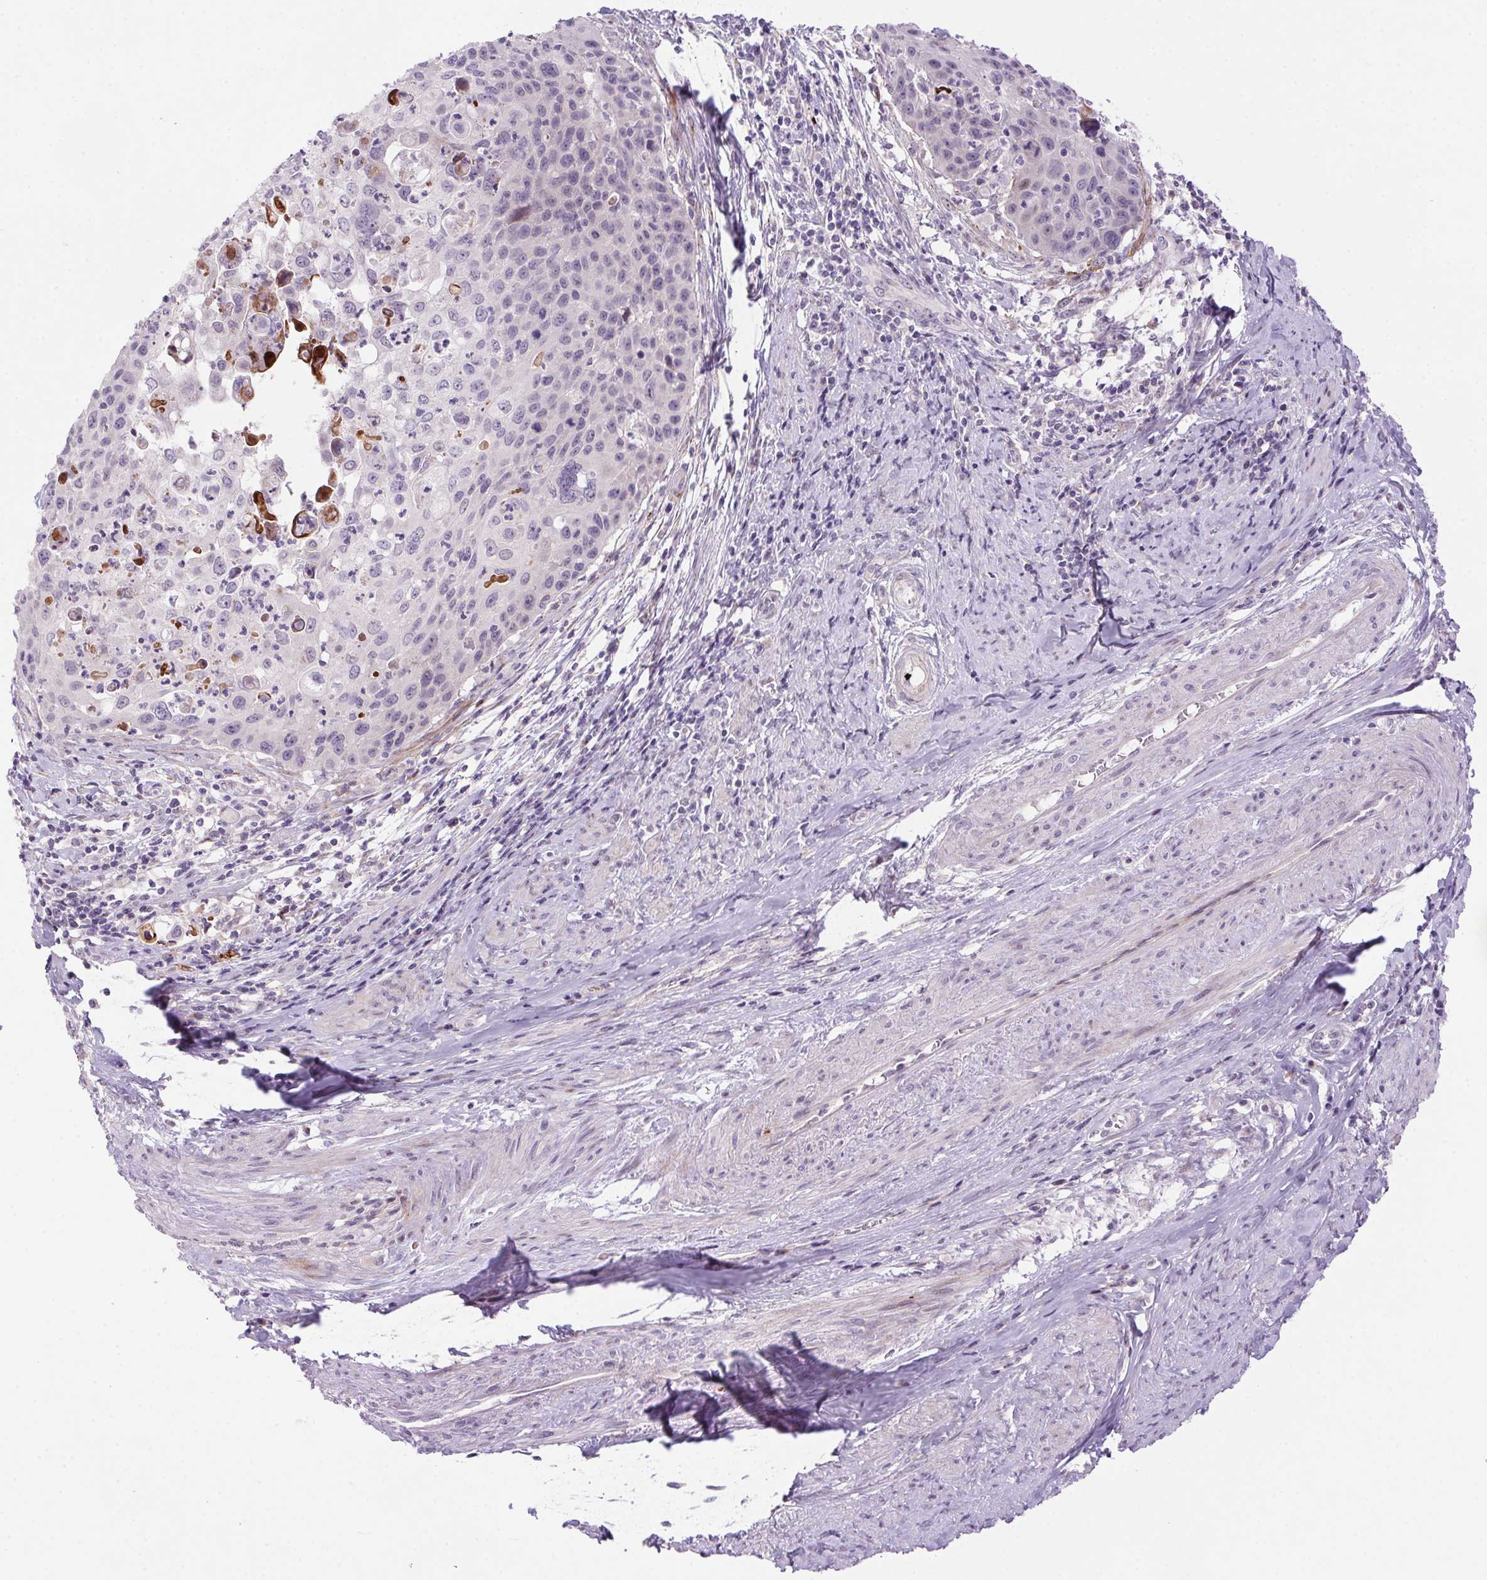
{"staining": {"intensity": "negative", "quantity": "none", "location": "none"}, "tissue": "cervical cancer", "cell_type": "Tumor cells", "image_type": "cancer", "snomed": [{"axis": "morphology", "description": "Squamous cell carcinoma, NOS"}, {"axis": "topography", "description": "Cervix"}], "caption": "Tumor cells show no significant protein staining in squamous cell carcinoma (cervical). Brightfield microscopy of immunohistochemistry (IHC) stained with DAB (3,3'-diaminobenzidine) (brown) and hematoxylin (blue), captured at high magnification.", "gene": "LRRTM1", "patient": {"sex": "female", "age": 65}}